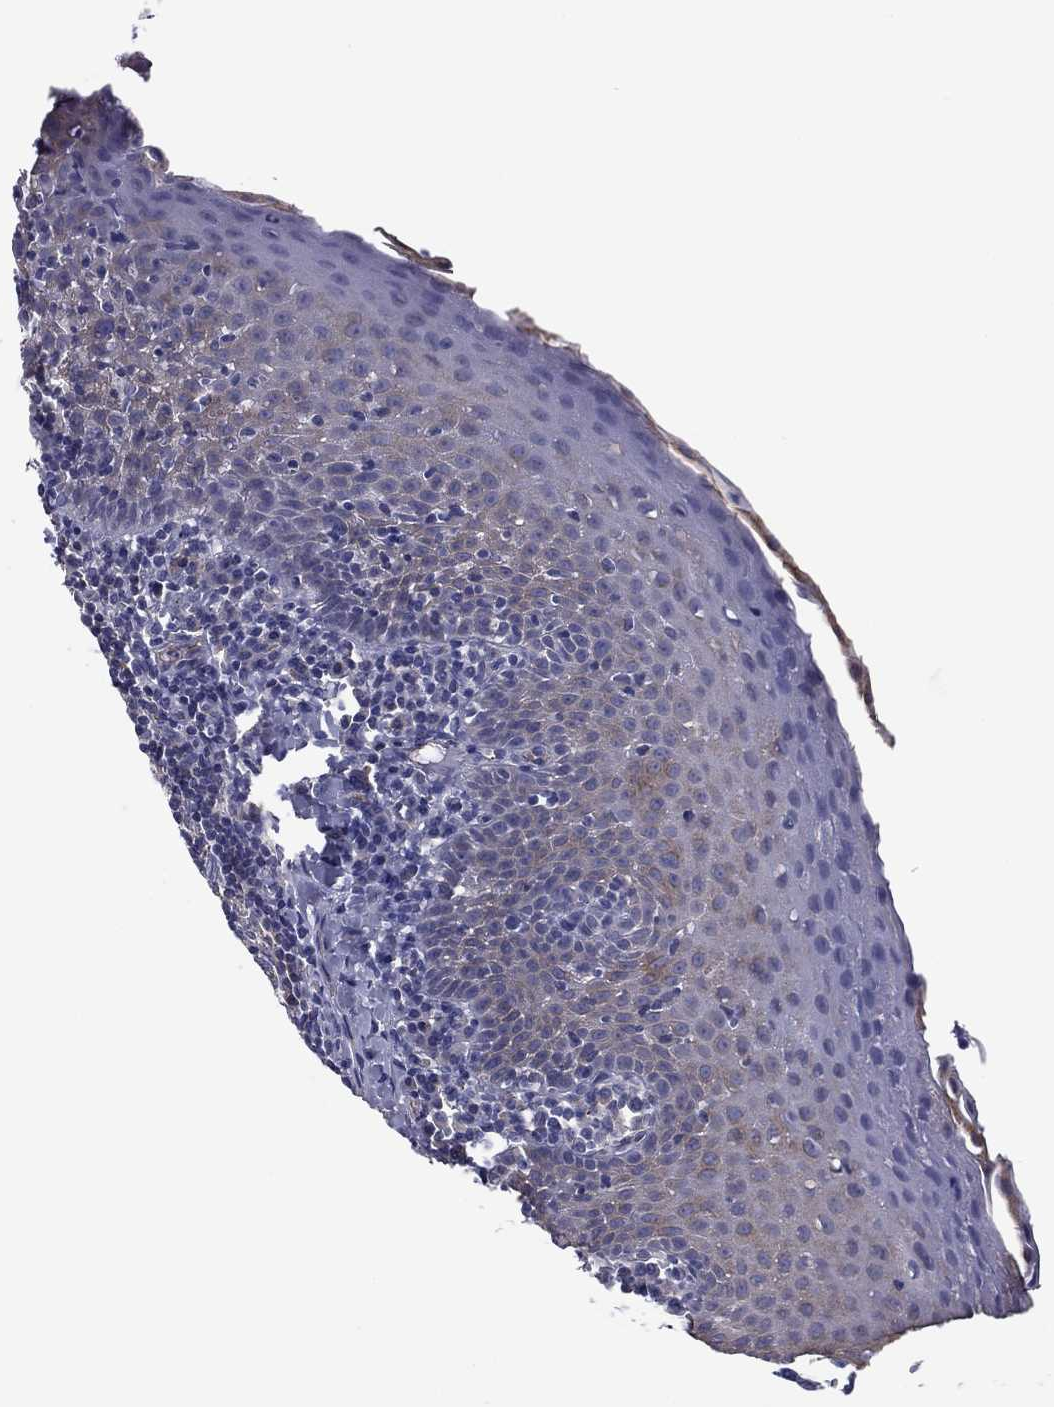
{"staining": {"intensity": "negative", "quantity": "none", "location": "none"}, "tissue": "tonsil", "cell_type": "Germinal center cells", "image_type": "normal", "snomed": [{"axis": "morphology", "description": "Normal tissue, NOS"}, {"axis": "morphology", "description": "Inflammation, NOS"}, {"axis": "topography", "description": "Tonsil"}], "caption": "IHC histopathology image of unremarkable human tonsil stained for a protein (brown), which exhibits no expression in germinal center cells.", "gene": "TCHH", "patient": {"sex": "female", "age": 31}}